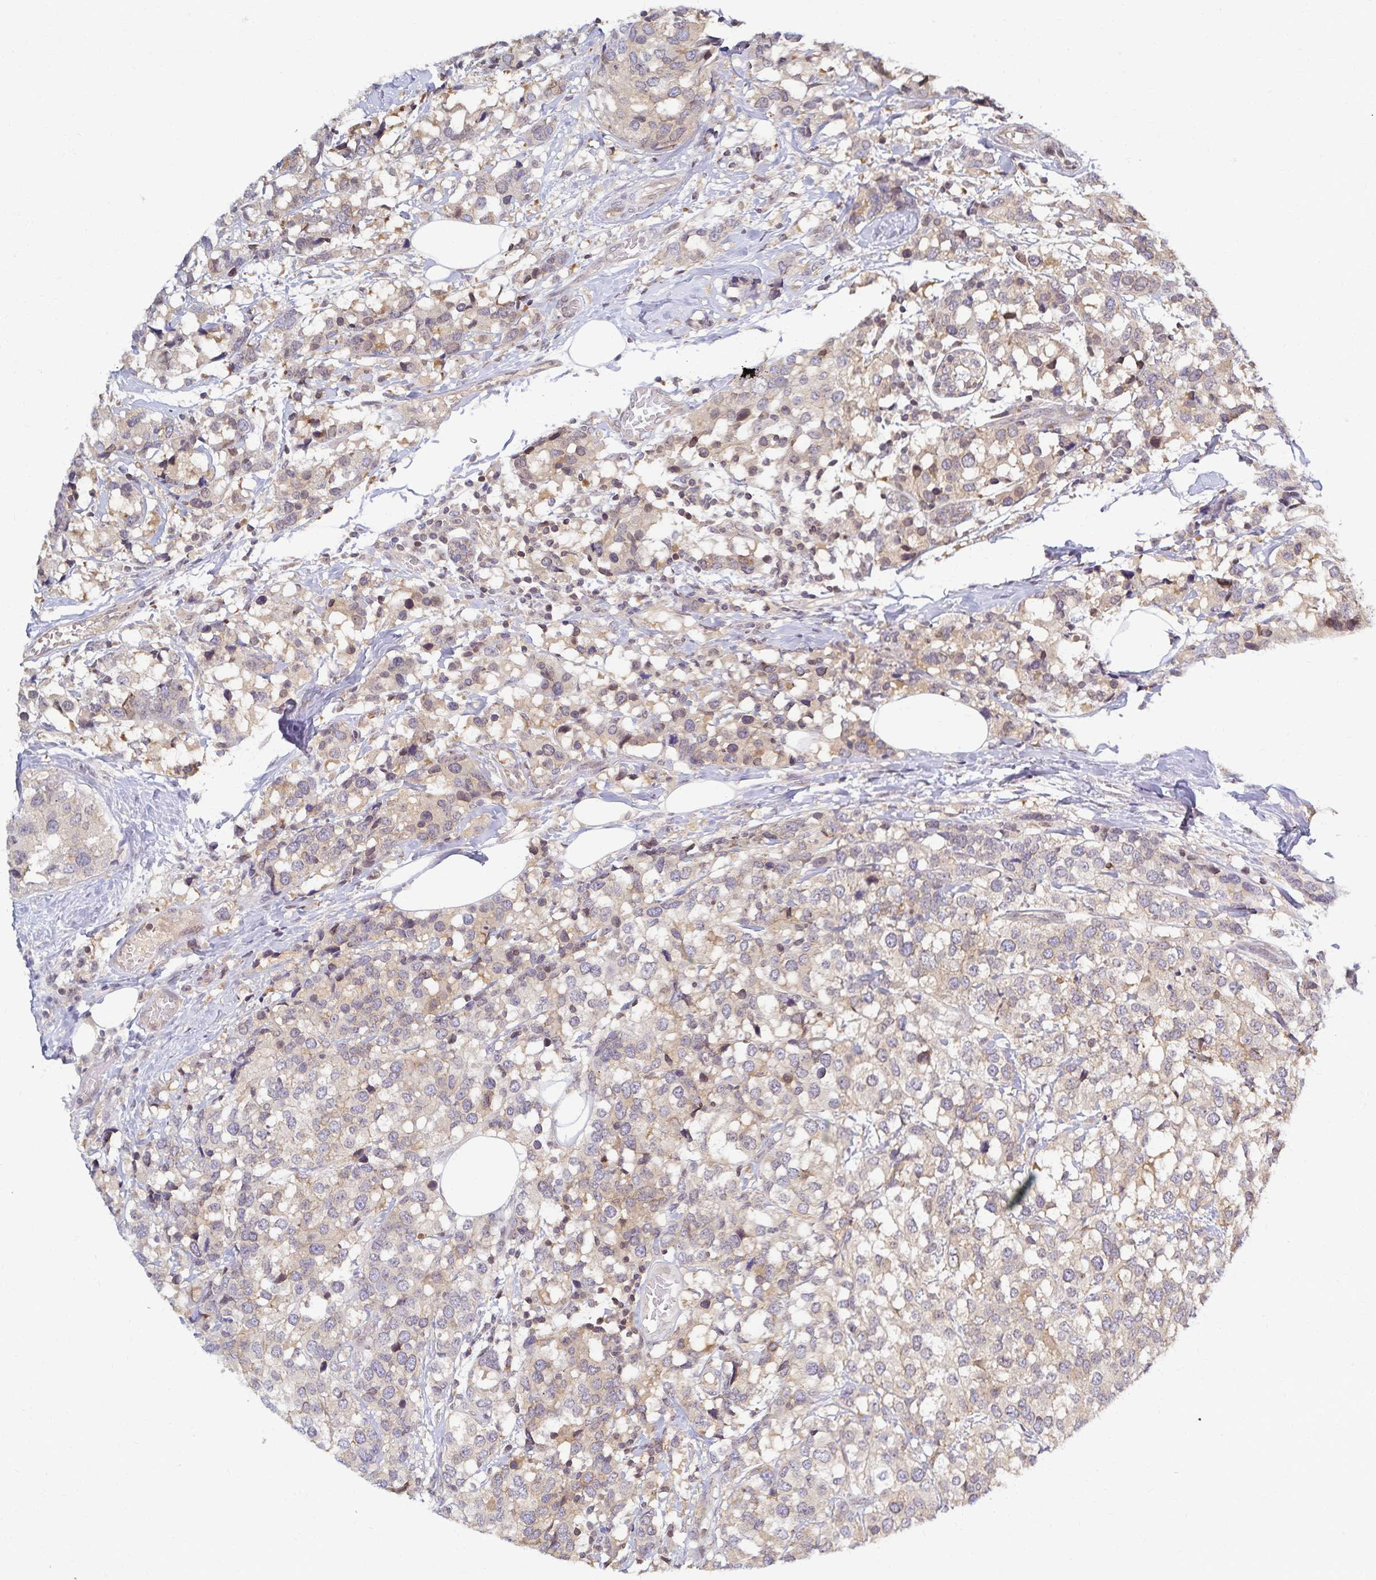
{"staining": {"intensity": "weak", "quantity": "25%-75%", "location": "cytoplasmic/membranous"}, "tissue": "breast cancer", "cell_type": "Tumor cells", "image_type": "cancer", "snomed": [{"axis": "morphology", "description": "Lobular carcinoma"}, {"axis": "topography", "description": "Breast"}], "caption": "Weak cytoplasmic/membranous staining for a protein is present in about 25%-75% of tumor cells of breast cancer using immunohistochemistry (IHC).", "gene": "RAB9B", "patient": {"sex": "female", "age": 59}}